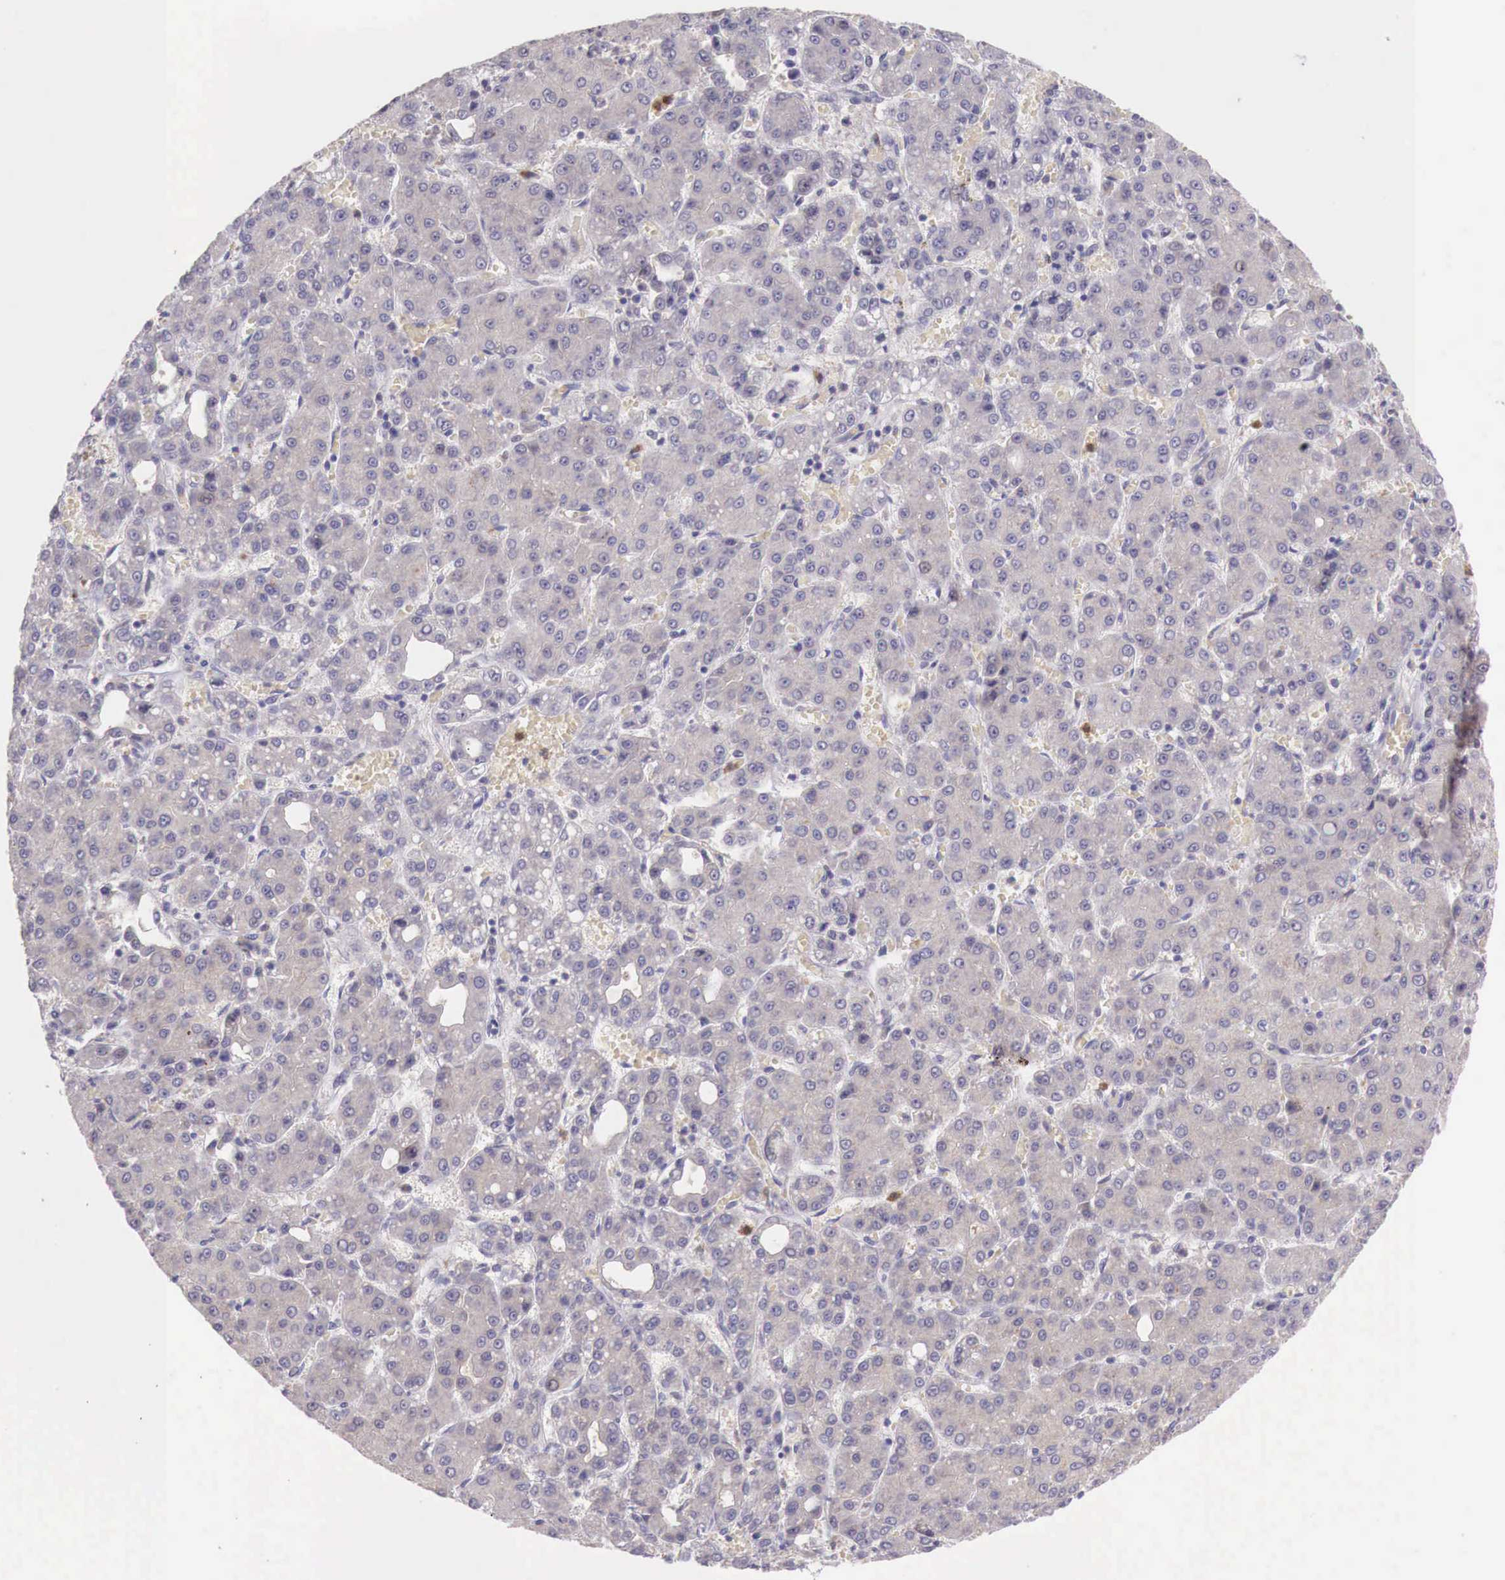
{"staining": {"intensity": "negative", "quantity": "none", "location": "none"}, "tissue": "liver cancer", "cell_type": "Tumor cells", "image_type": "cancer", "snomed": [{"axis": "morphology", "description": "Carcinoma, Hepatocellular, NOS"}, {"axis": "topography", "description": "Liver"}], "caption": "IHC photomicrograph of neoplastic tissue: human liver cancer (hepatocellular carcinoma) stained with DAB reveals no significant protein positivity in tumor cells.", "gene": "GAB2", "patient": {"sex": "male", "age": 69}}